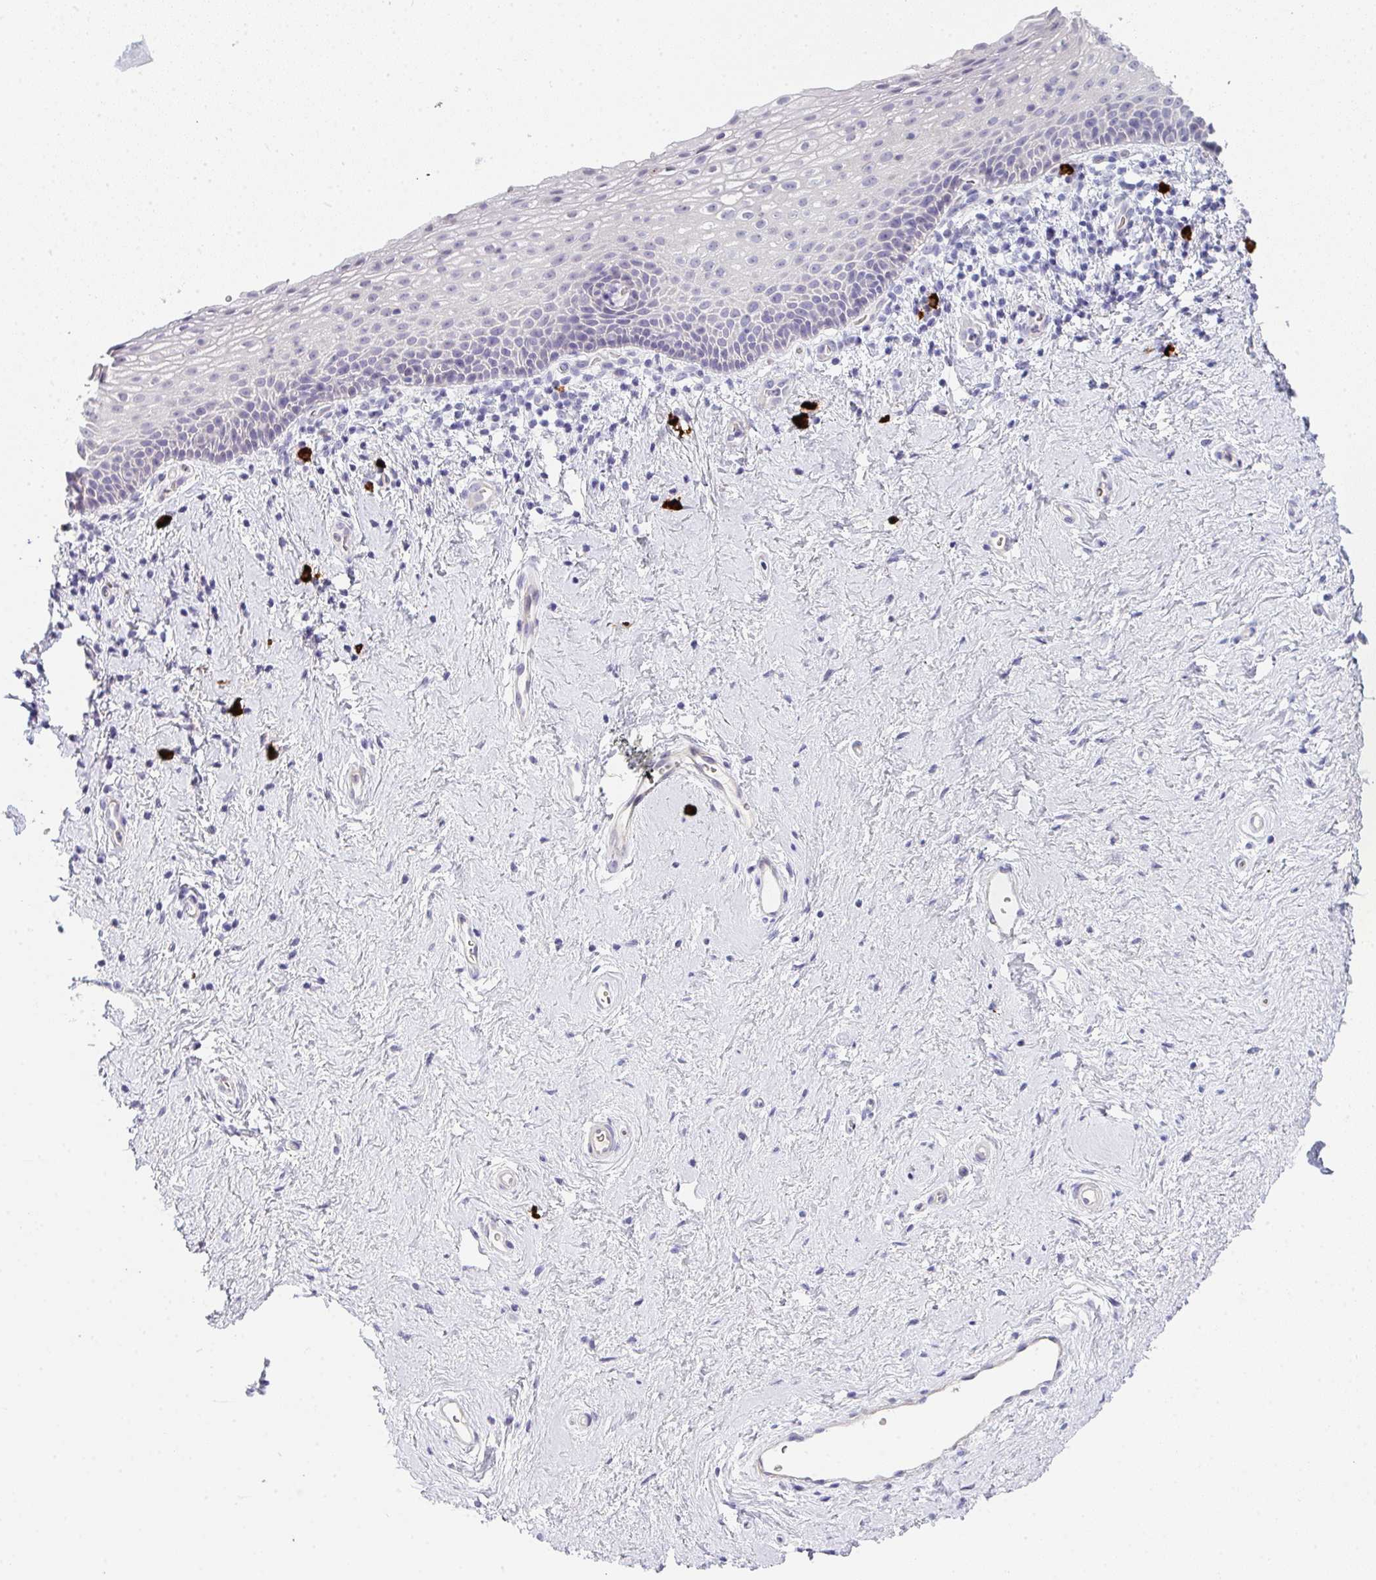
{"staining": {"intensity": "negative", "quantity": "none", "location": "none"}, "tissue": "vagina", "cell_type": "Squamous epithelial cells", "image_type": "normal", "snomed": [{"axis": "morphology", "description": "Normal tissue, NOS"}, {"axis": "topography", "description": "Vagina"}], "caption": "Image shows no protein expression in squamous epithelial cells of unremarkable vagina.", "gene": "CACNA1S", "patient": {"sex": "female", "age": 61}}